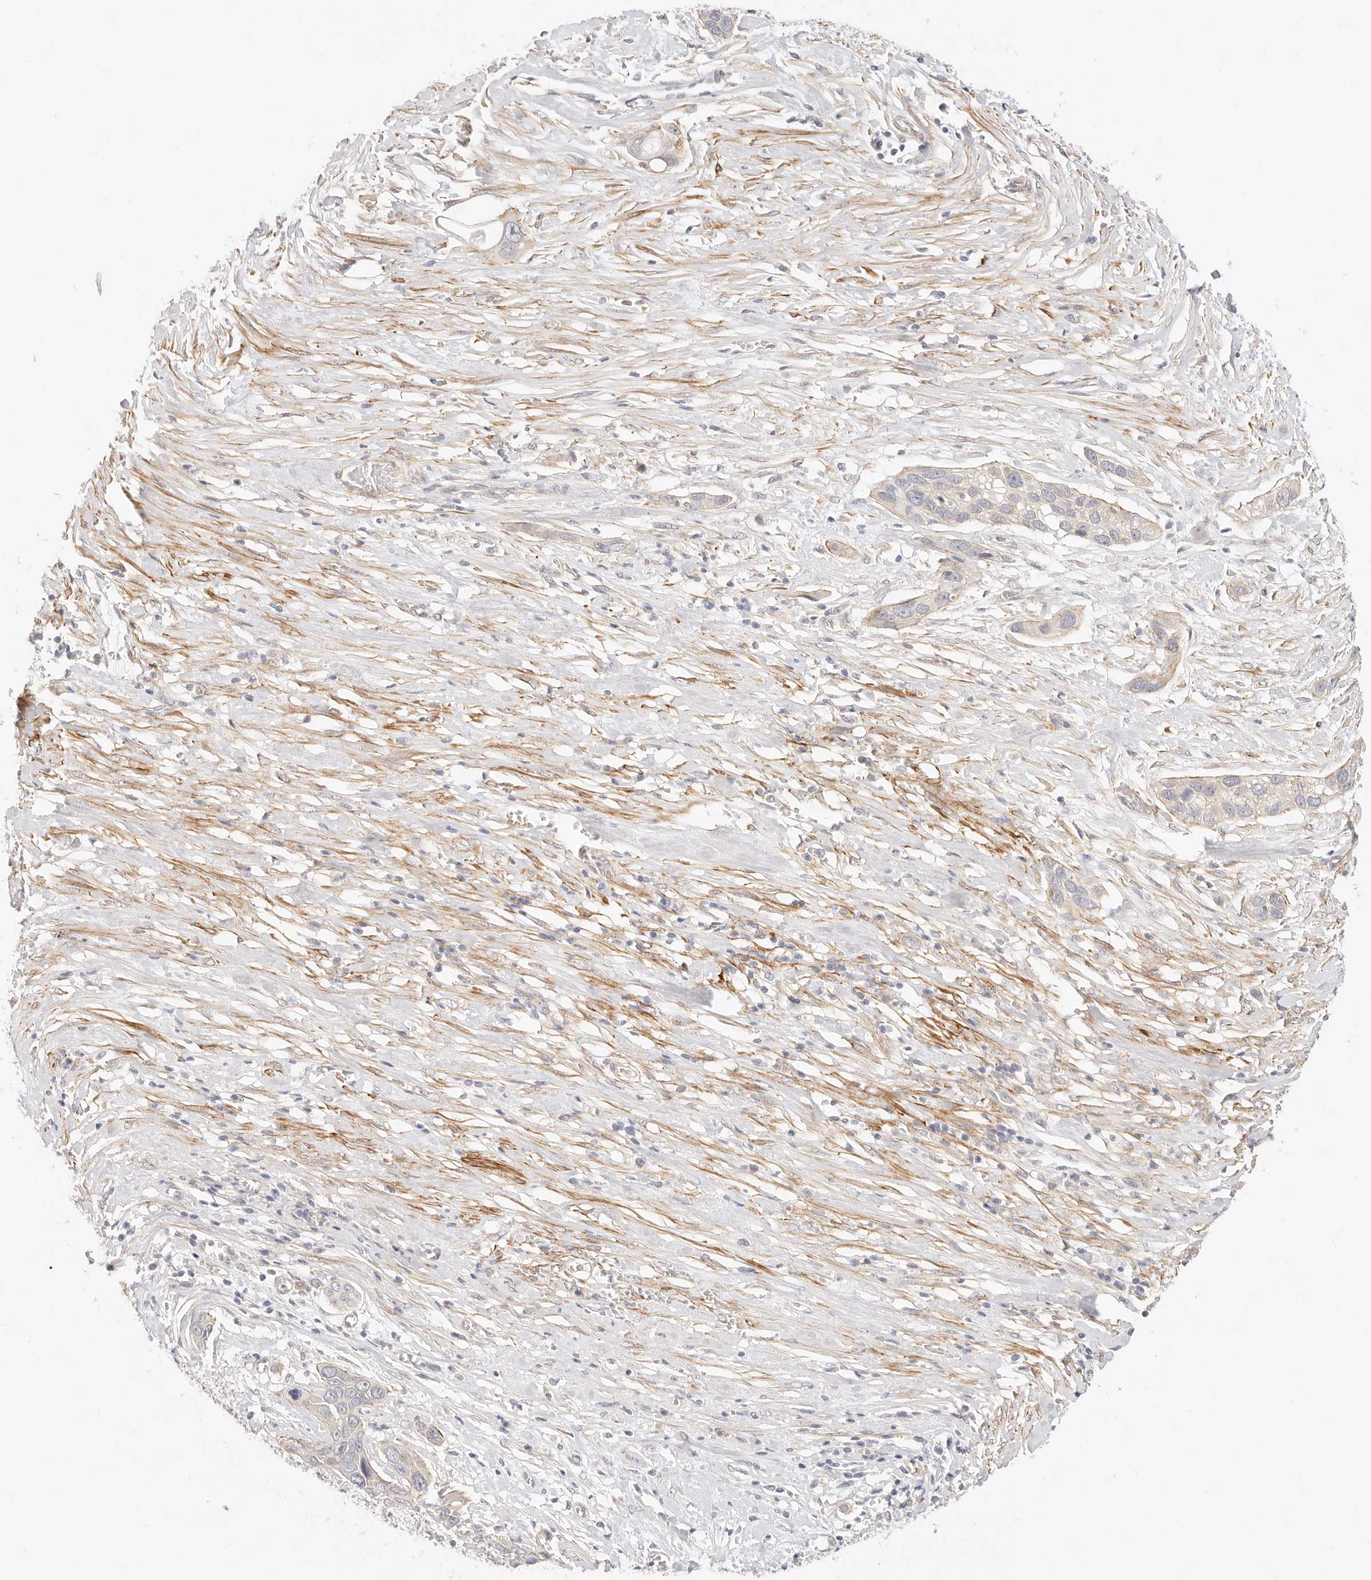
{"staining": {"intensity": "weak", "quantity": "<25%", "location": "cytoplasmic/membranous"}, "tissue": "pancreatic cancer", "cell_type": "Tumor cells", "image_type": "cancer", "snomed": [{"axis": "morphology", "description": "Adenocarcinoma, NOS"}, {"axis": "topography", "description": "Pancreas"}], "caption": "Image shows no significant protein expression in tumor cells of pancreatic cancer.", "gene": "UBXN10", "patient": {"sex": "female", "age": 60}}